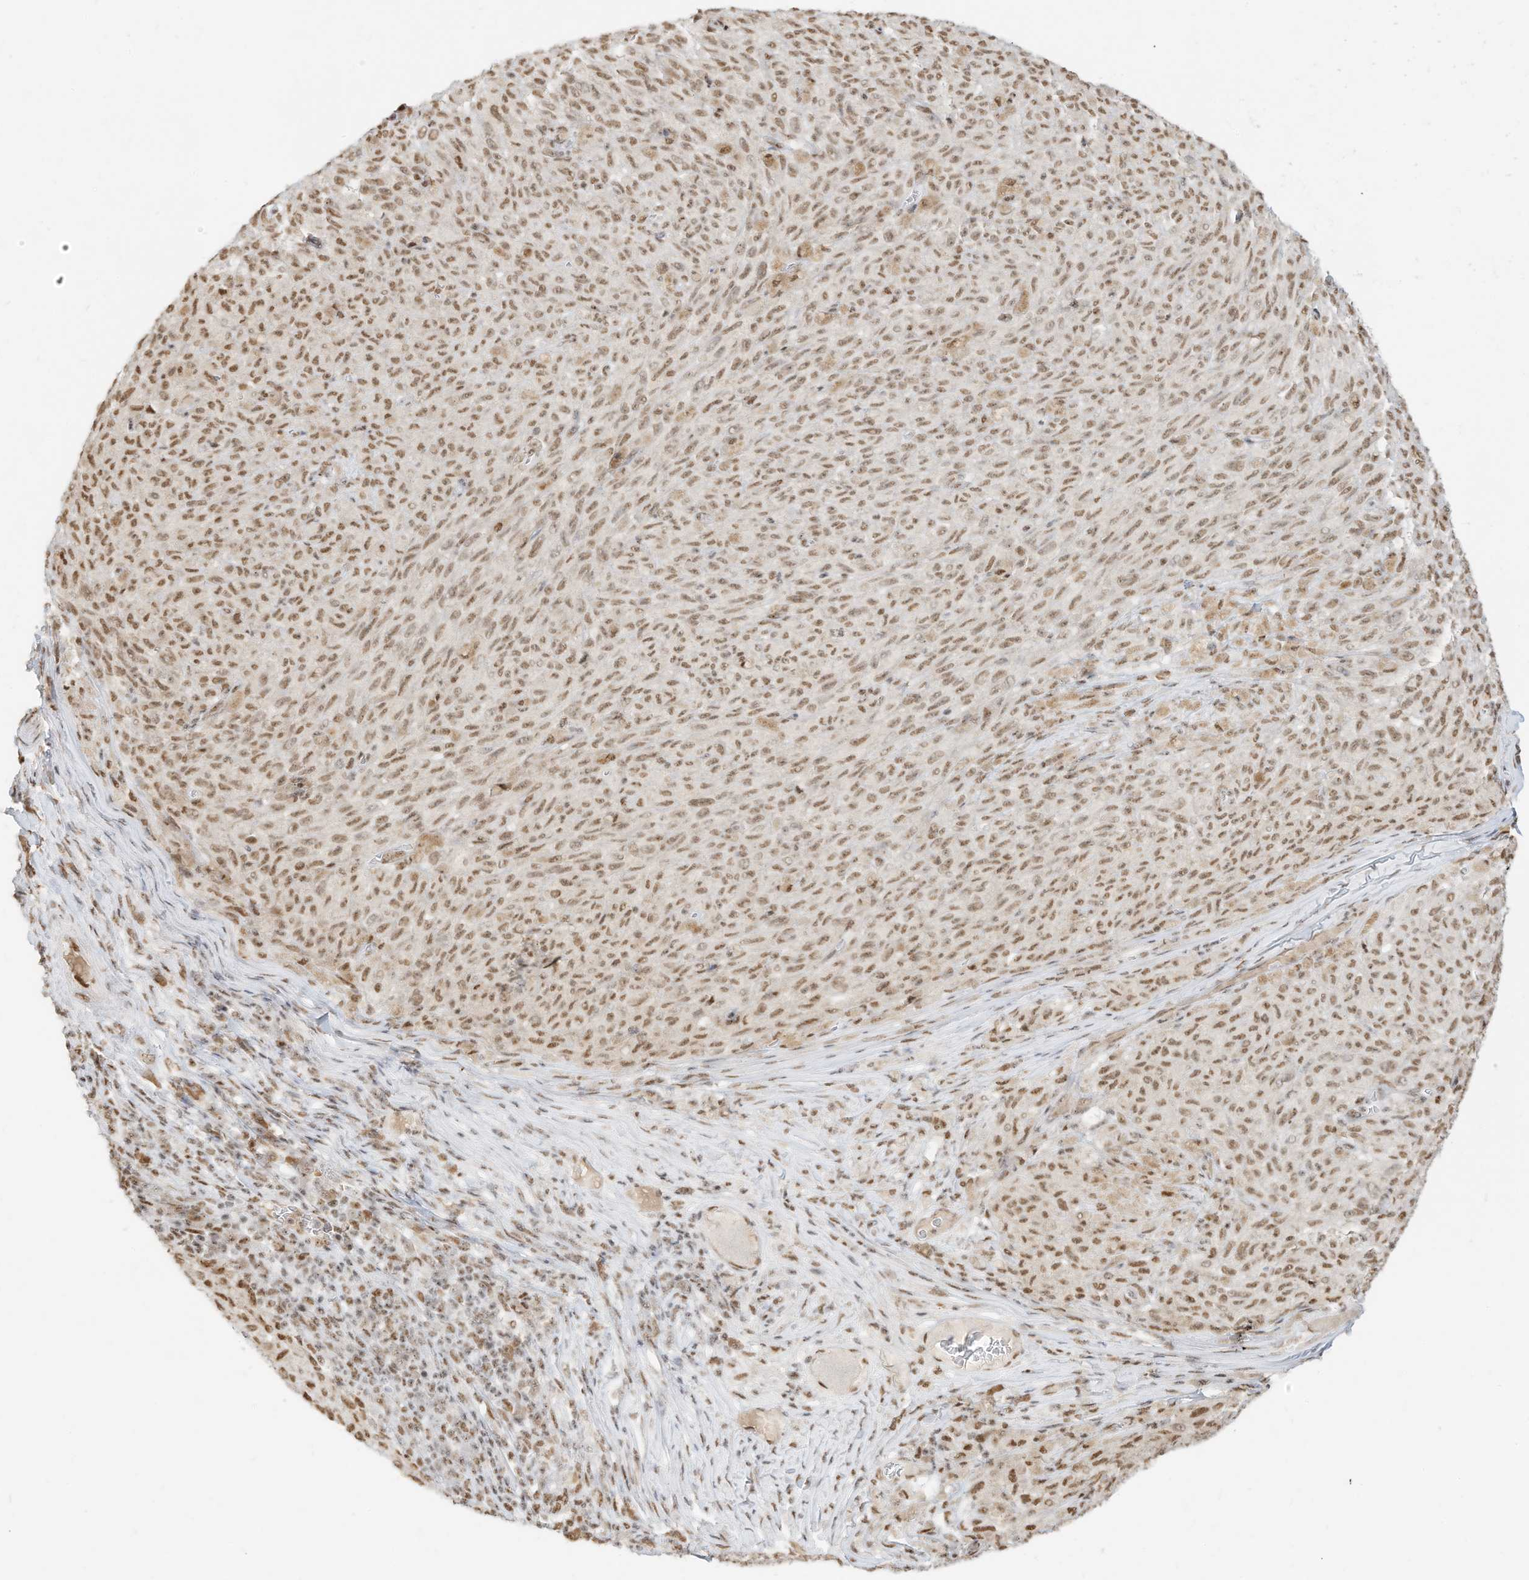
{"staining": {"intensity": "moderate", "quantity": ">75%", "location": "nuclear"}, "tissue": "melanoma", "cell_type": "Tumor cells", "image_type": "cancer", "snomed": [{"axis": "morphology", "description": "Malignant melanoma, NOS"}, {"axis": "topography", "description": "Skin"}], "caption": "Protein expression analysis of human malignant melanoma reveals moderate nuclear staining in about >75% of tumor cells.", "gene": "NHSL1", "patient": {"sex": "female", "age": 82}}